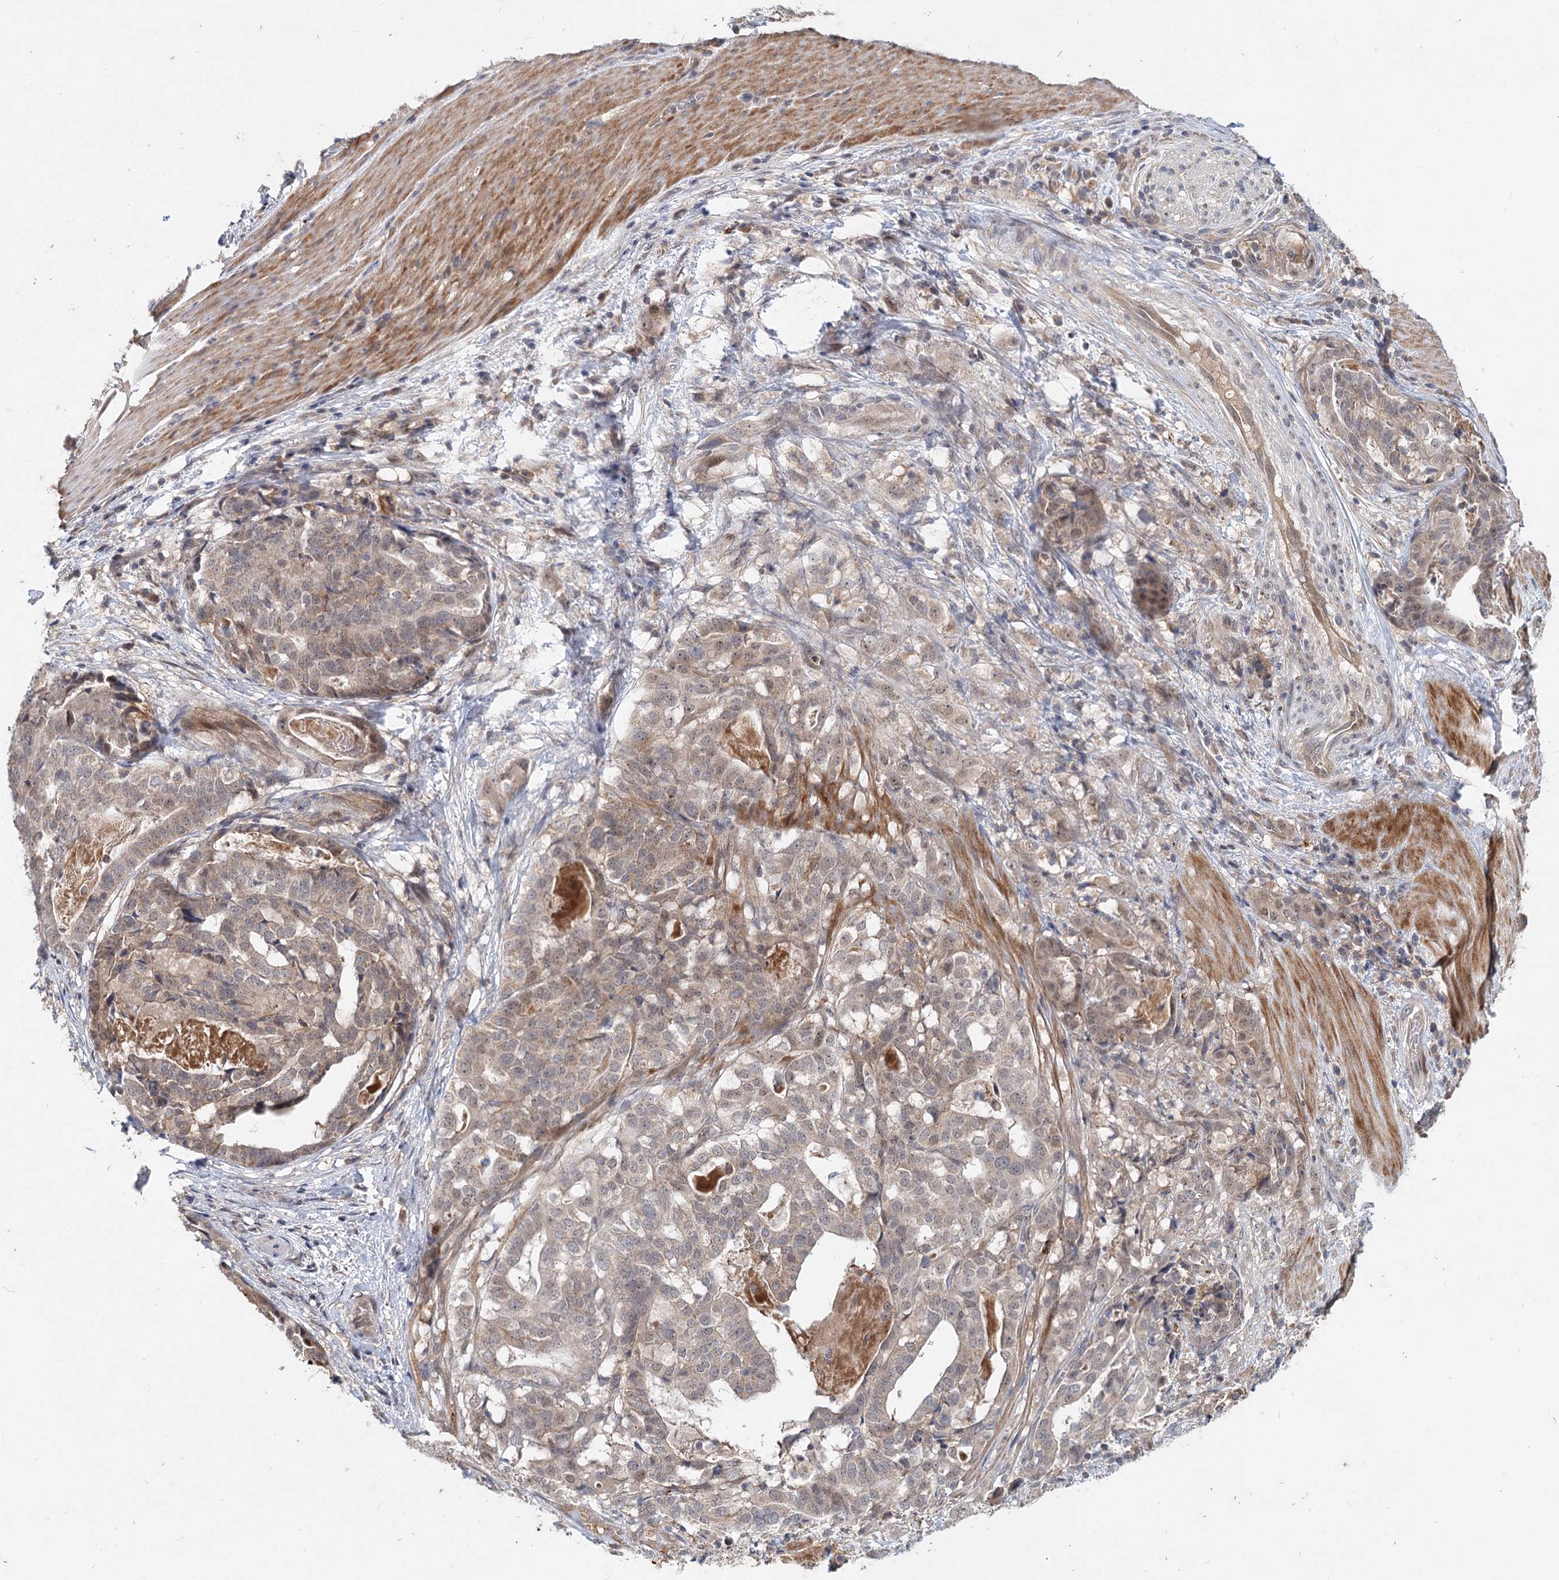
{"staining": {"intensity": "weak", "quantity": "25%-75%", "location": "cytoplasmic/membranous"}, "tissue": "stomach cancer", "cell_type": "Tumor cells", "image_type": "cancer", "snomed": [{"axis": "morphology", "description": "Adenocarcinoma, NOS"}, {"axis": "topography", "description": "Stomach"}], "caption": "DAB (3,3'-diaminobenzidine) immunohistochemical staining of stomach cancer displays weak cytoplasmic/membranous protein positivity in approximately 25%-75% of tumor cells.", "gene": "AP3B1", "patient": {"sex": "male", "age": 48}}